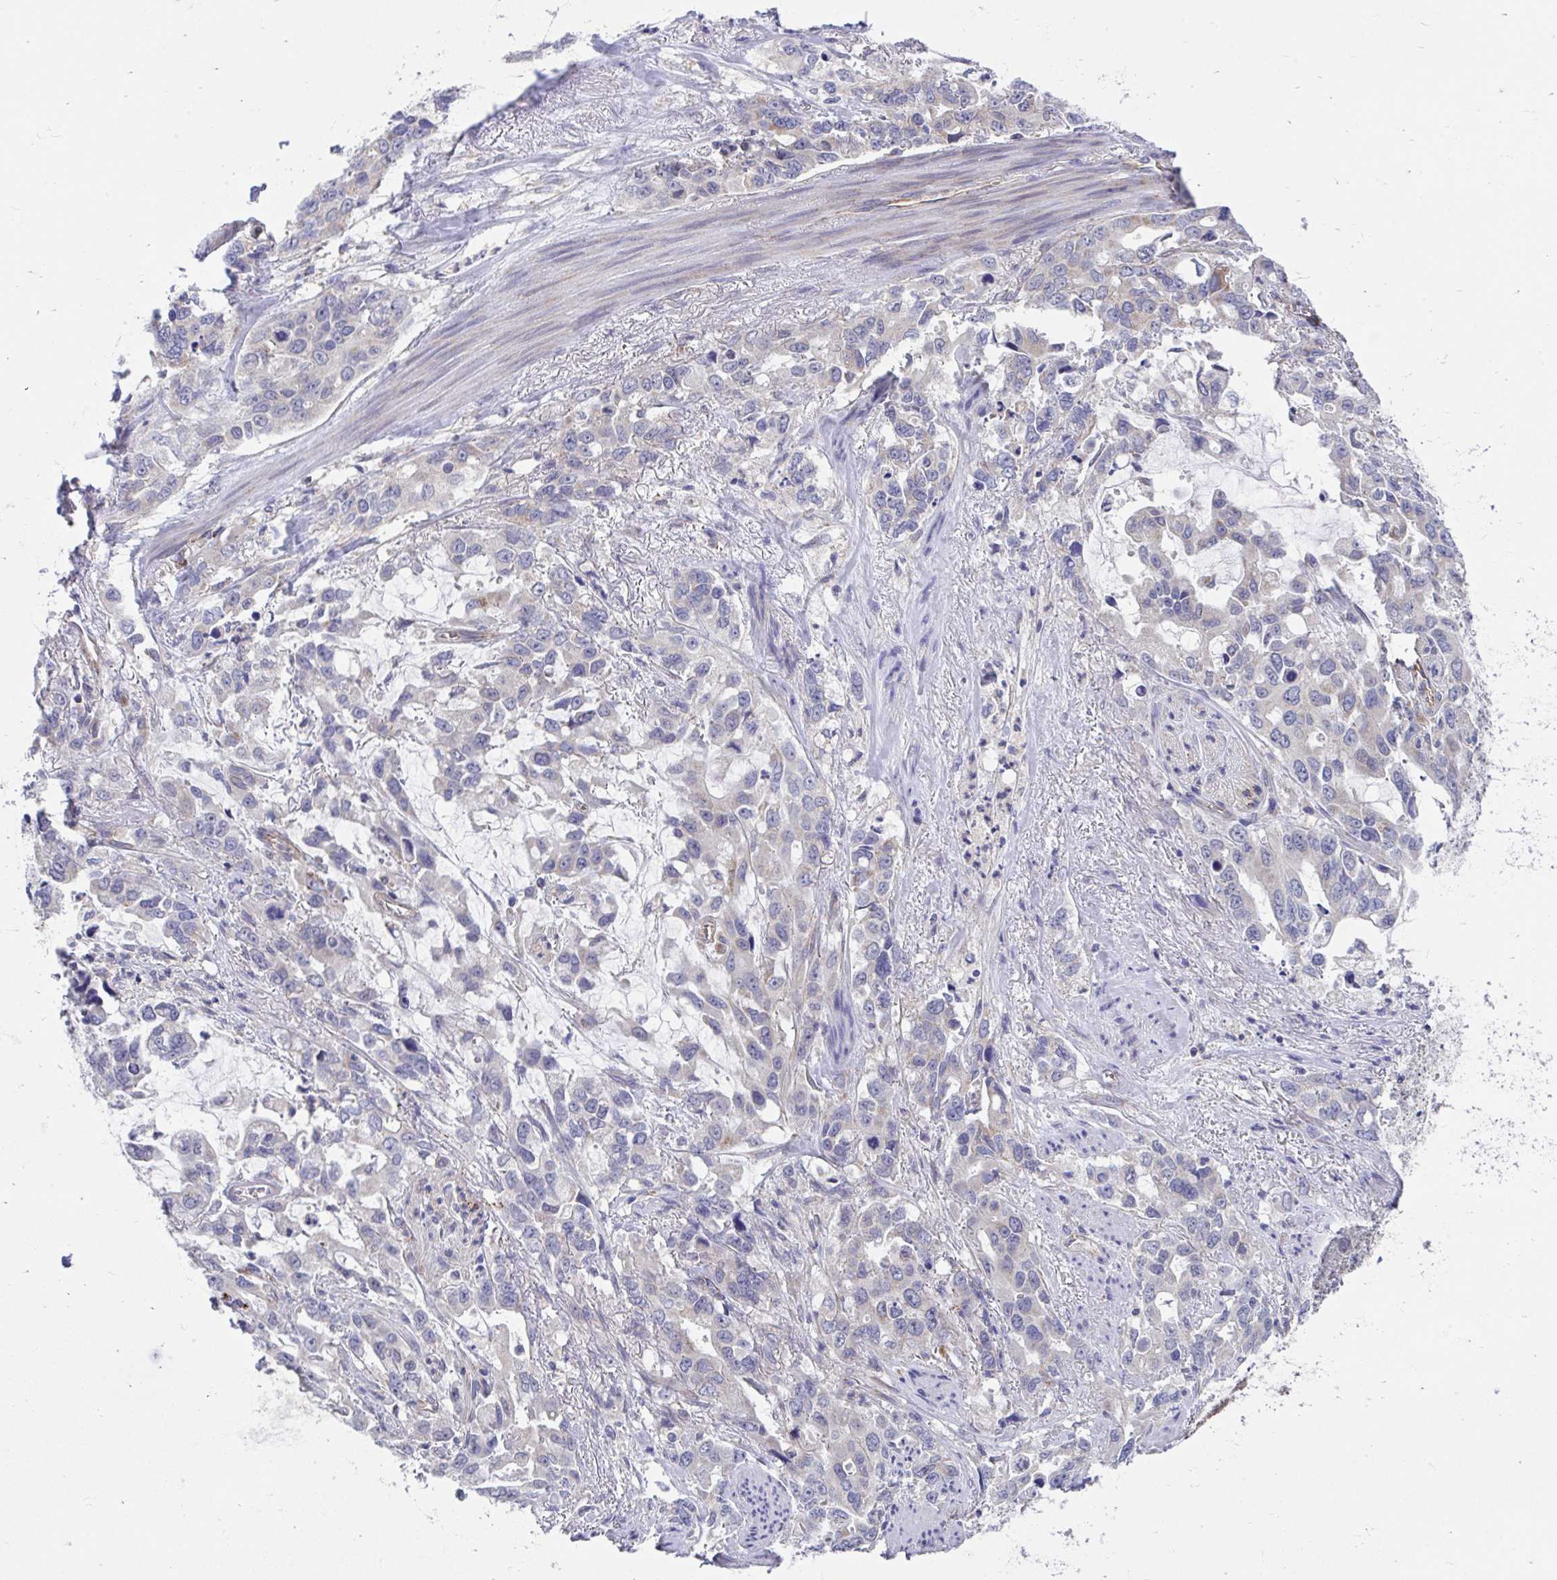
{"staining": {"intensity": "moderate", "quantity": "<25%", "location": "cytoplasmic/membranous"}, "tissue": "stomach cancer", "cell_type": "Tumor cells", "image_type": "cancer", "snomed": [{"axis": "morphology", "description": "Adenocarcinoma, NOS"}, {"axis": "topography", "description": "Stomach, upper"}], "caption": "Stomach cancer (adenocarcinoma) stained with a brown dye shows moderate cytoplasmic/membranous positive staining in approximately <25% of tumor cells.", "gene": "FHIP1B", "patient": {"sex": "male", "age": 85}}